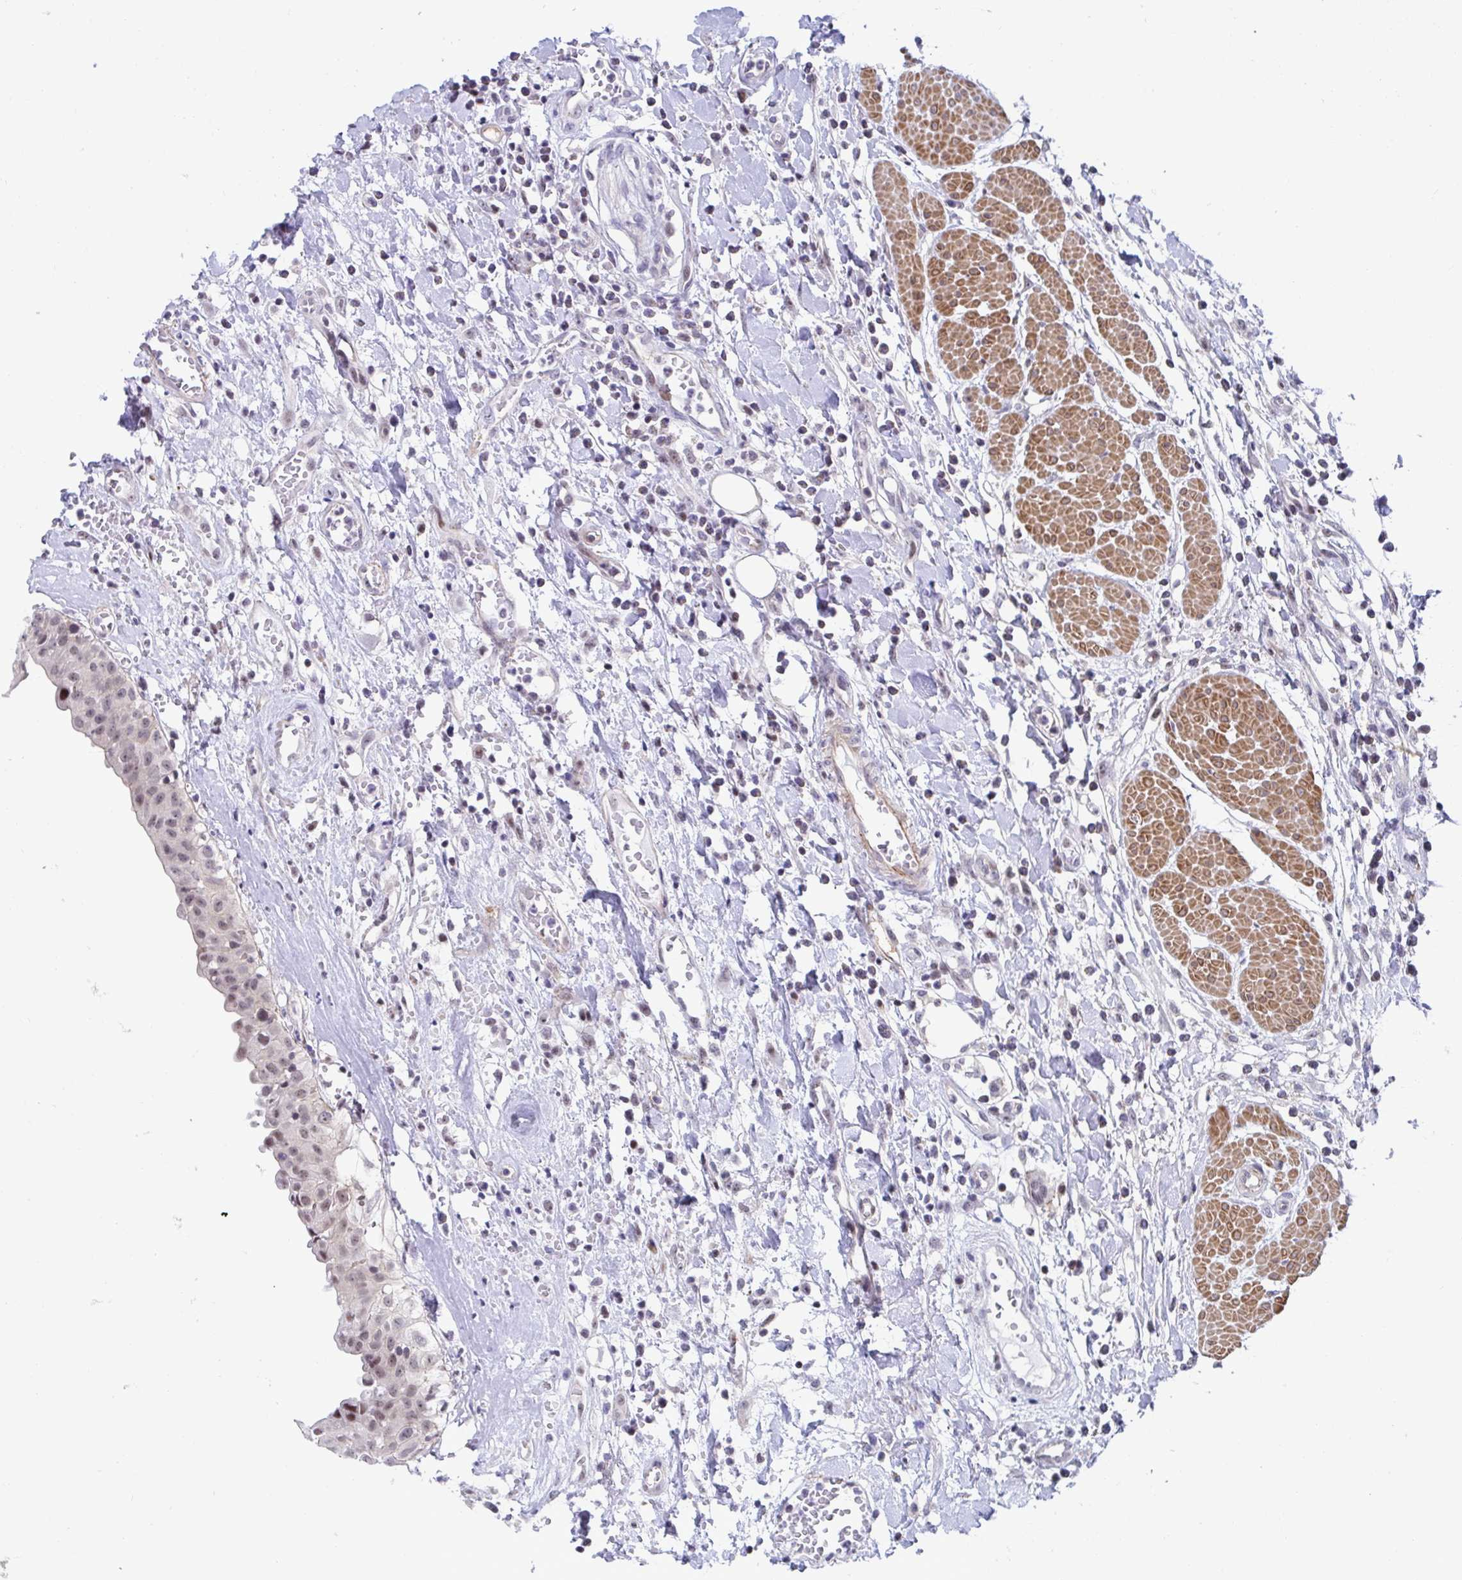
{"staining": {"intensity": "moderate", "quantity": ">75%", "location": "nuclear"}, "tissue": "urinary bladder", "cell_type": "Urothelial cells", "image_type": "normal", "snomed": [{"axis": "morphology", "description": "Normal tissue, NOS"}, {"axis": "topography", "description": "Urinary bladder"}], "caption": "High-power microscopy captured an immunohistochemistry micrograph of normal urinary bladder, revealing moderate nuclear expression in about >75% of urothelial cells.", "gene": "WDR72", "patient": {"sex": "male", "age": 64}}